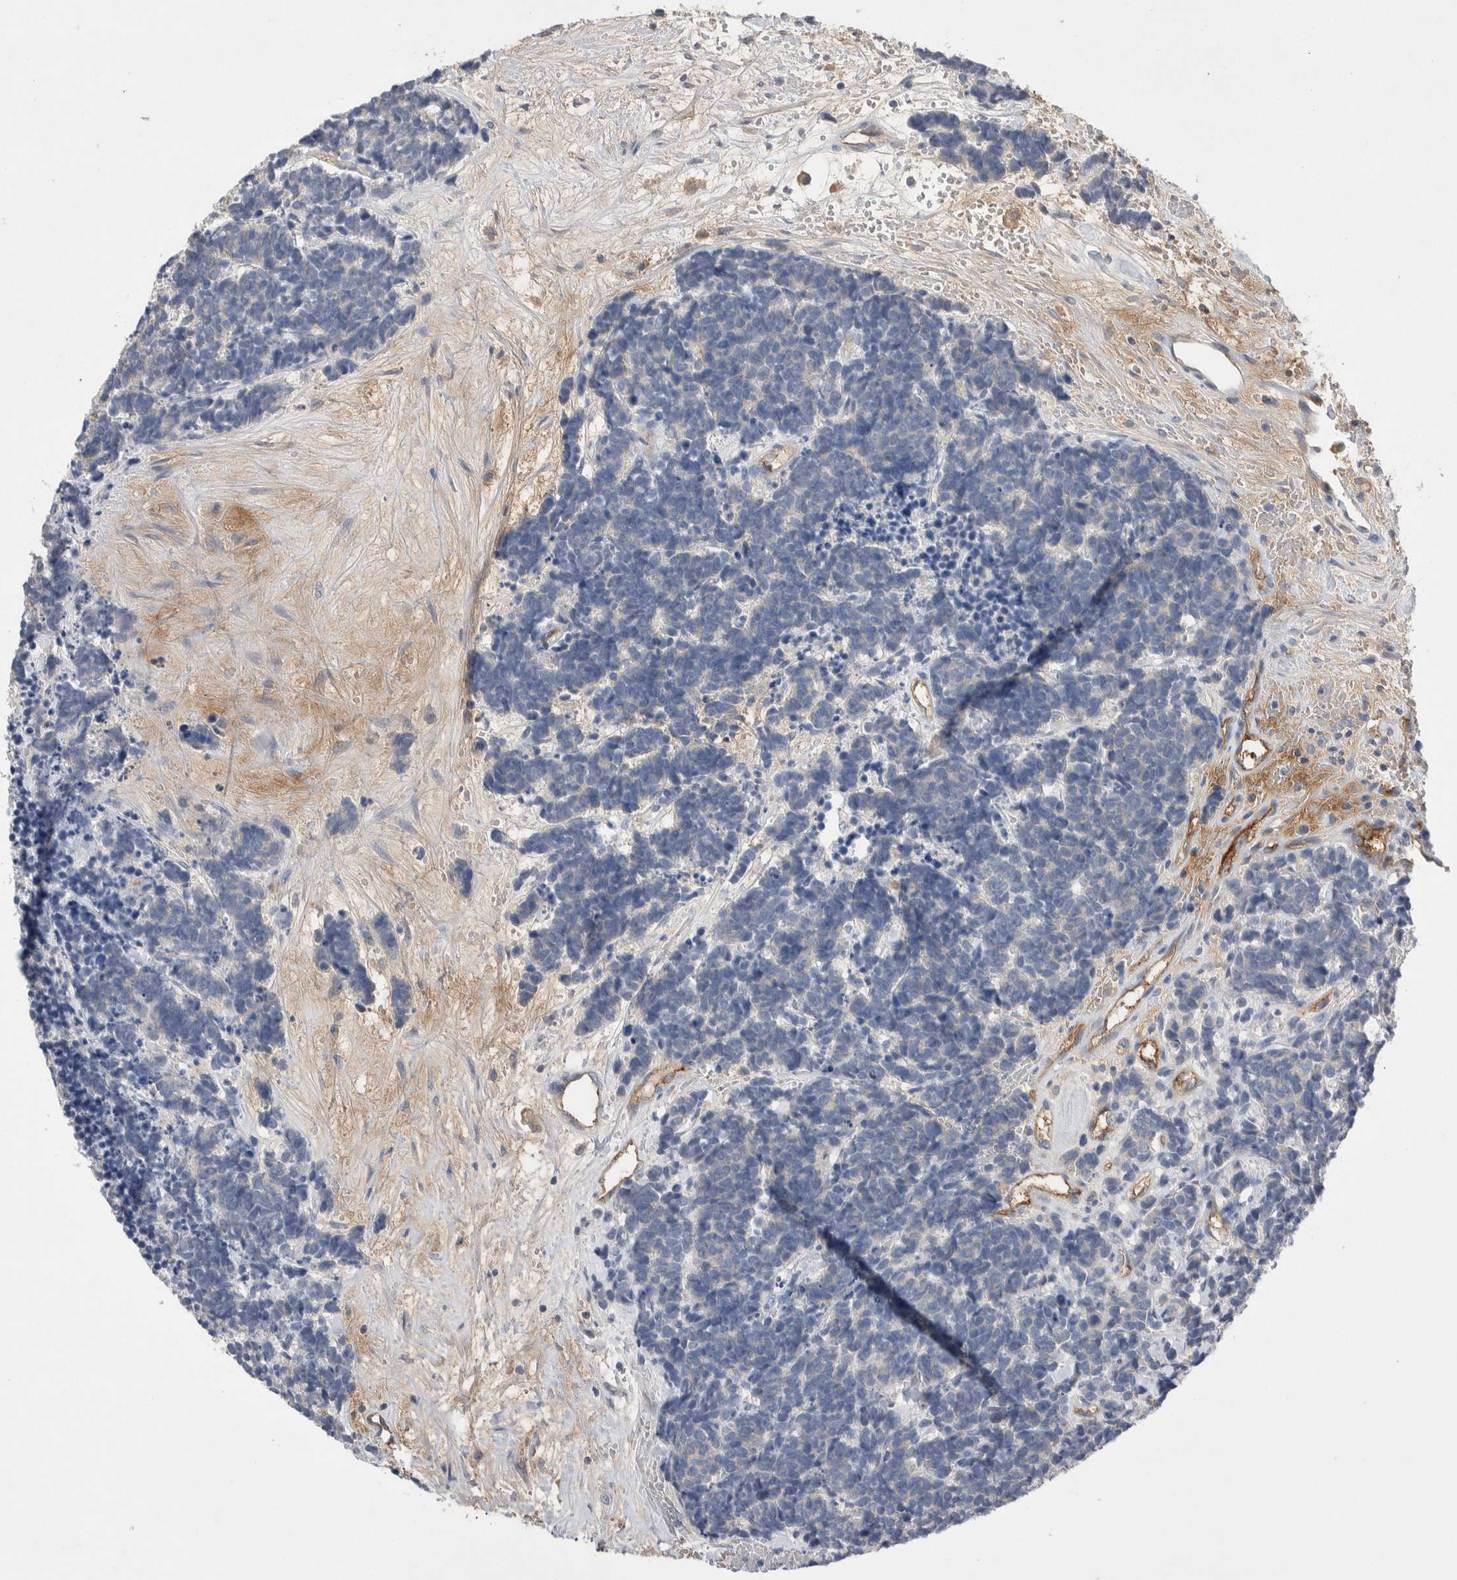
{"staining": {"intensity": "negative", "quantity": "none", "location": "none"}, "tissue": "carcinoid", "cell_type": "Tumor cells", "image_type": "cancer", "snomed": [{"axis": "morphology", "description": "Carcinoma, NOS"}, {"axis": "morphology", "description": "Carcinoid, malignant, NOS"}, {"axis": "topography", "description": "Urinary bladder"}], "caption": "Immunohistochemical staining of malignant carcinoid displays no significant expression in tumor cells.", "gene": "CEP131", "patient": {"sex": "male", "age": 57}}